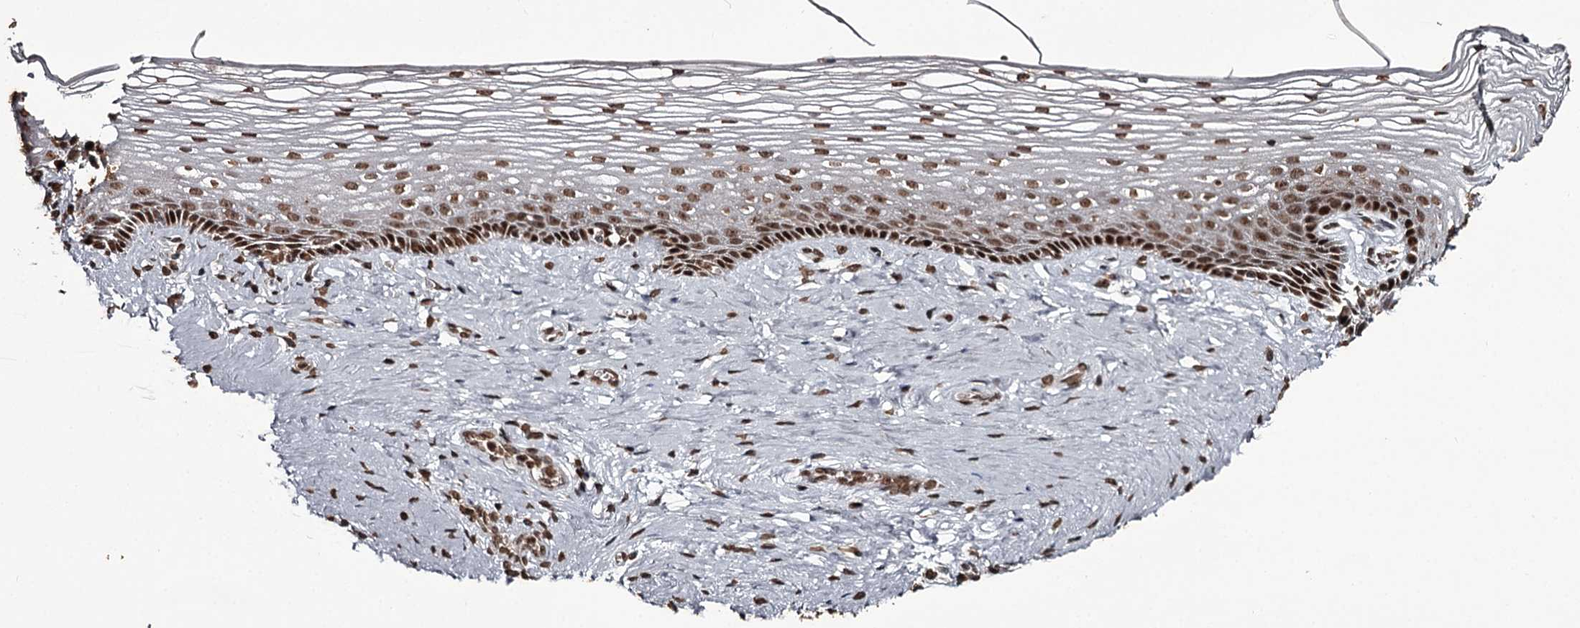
{"staining": {"intensity": "strong", "quantity": ">75%", "location": "nuclear"}, "tissue": "vagina", "cell_type": "Squamous epithelial cells", "image_type": "normal", "snomed": [{"axis": "morphology", "description": "Normal tissue, NOS"}, {"axis": "topography", "description": "Vagina"}], "caption": "Vagina stained with IHC demonstrates strong nuclear expression in about >75% of squamous epithelial cells. Immunohistochemistry (ihc) stains the protein of interest in brown and the nuclei are stained blue.", "gene": "THYN1", "patient": {"sex": "female", "age": 46}}